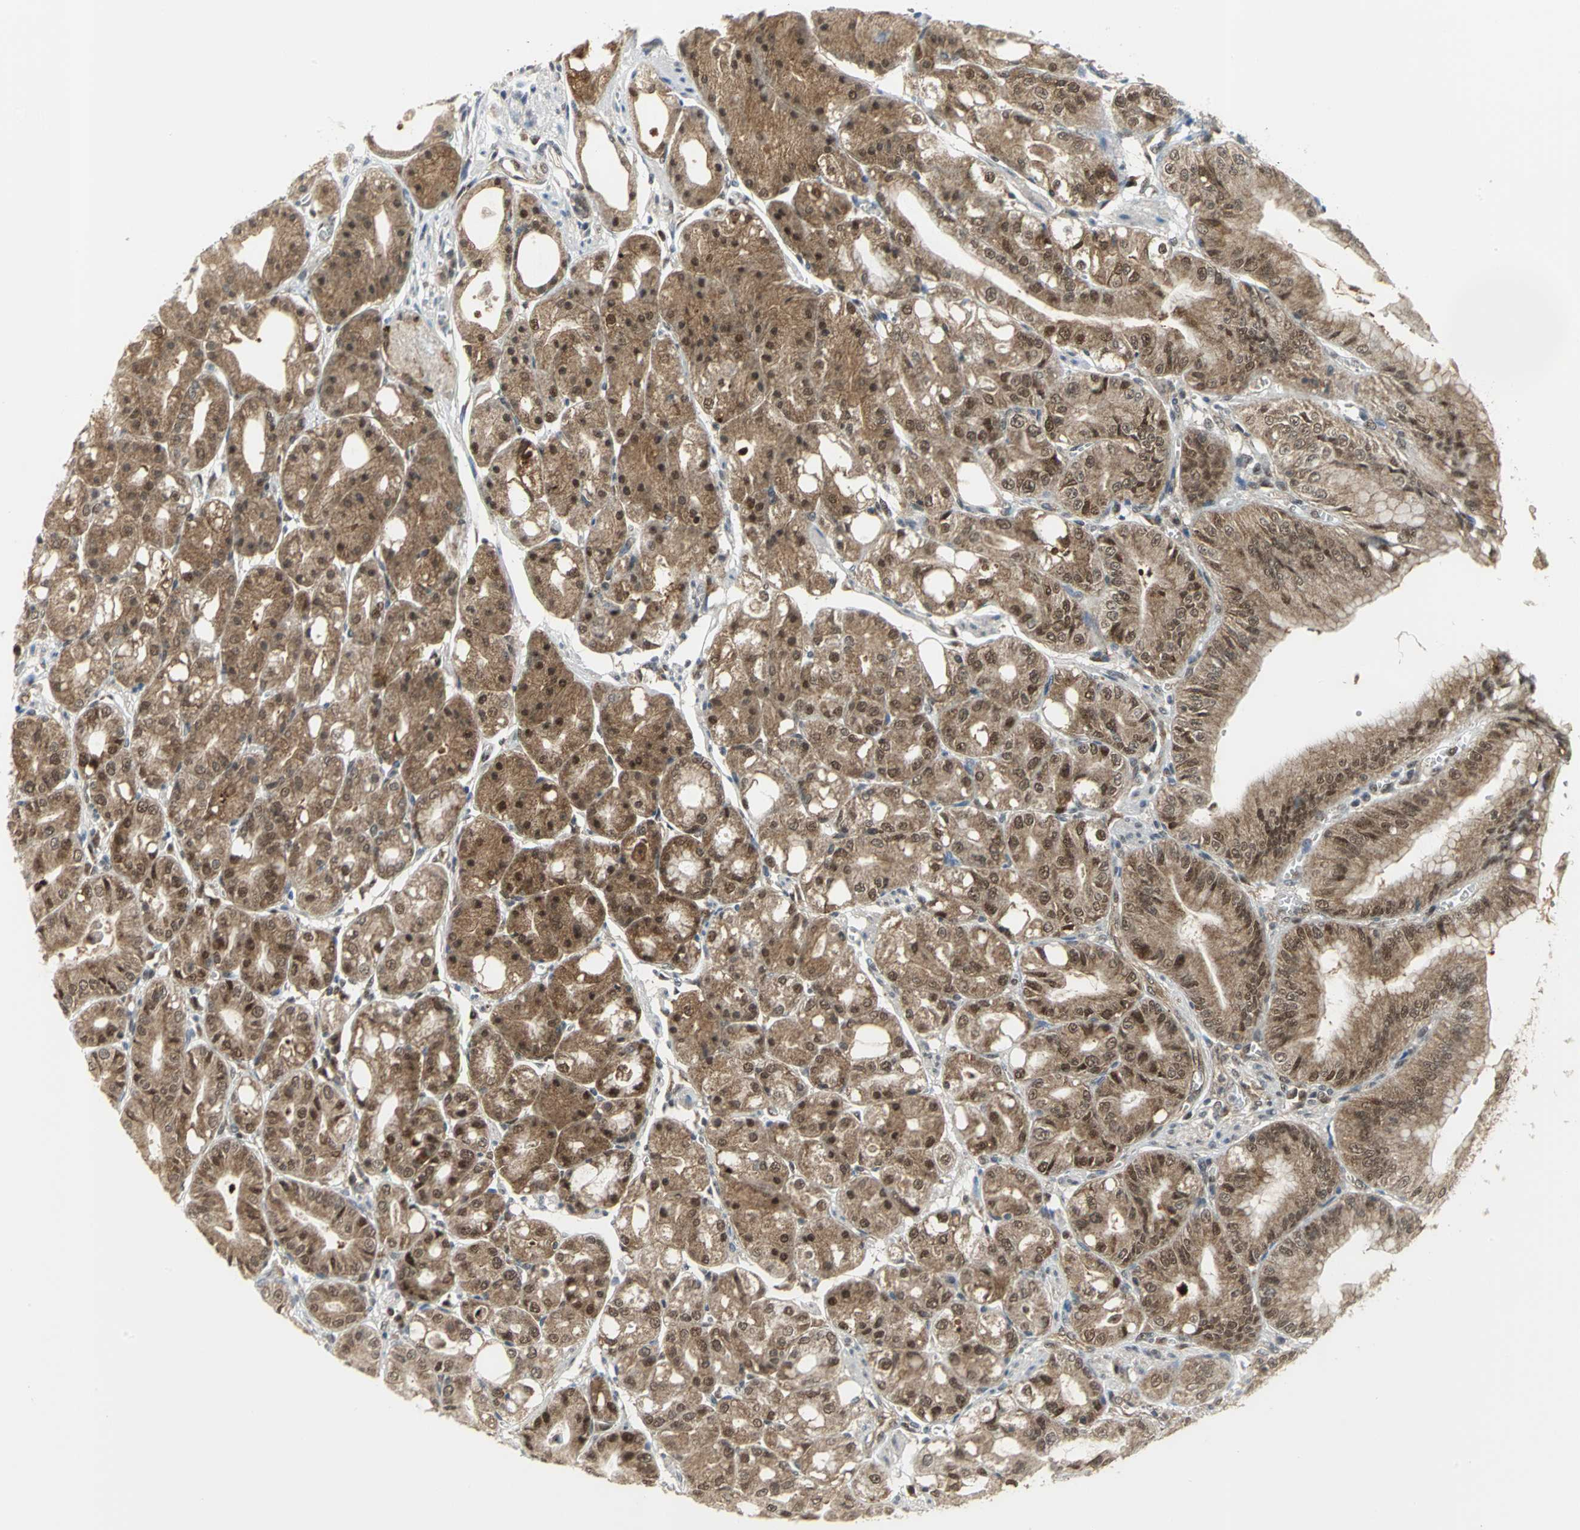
{"staining": {"intensity": "moderate", "quantity": ">75%", "location": "cytoplasmic/membranous,nuclear"}, "tissue": "stomach", "cell_type": "Glandular cells", "image_type": "normal", "snomed": [{"axis": "morphology", "description": "Normal tissue, NOS"}, {"axis": "topography", "description": "Stomach, lower"}], "caption": "DAB immunohistochemical staining of benign human stomach reveals moderate cytoplasmic/membranous,nuclear protein positivity in approximately >75% of glandular cells.", "gene": "PSMA4", "patient": {"sex": "male", "age": 71}}